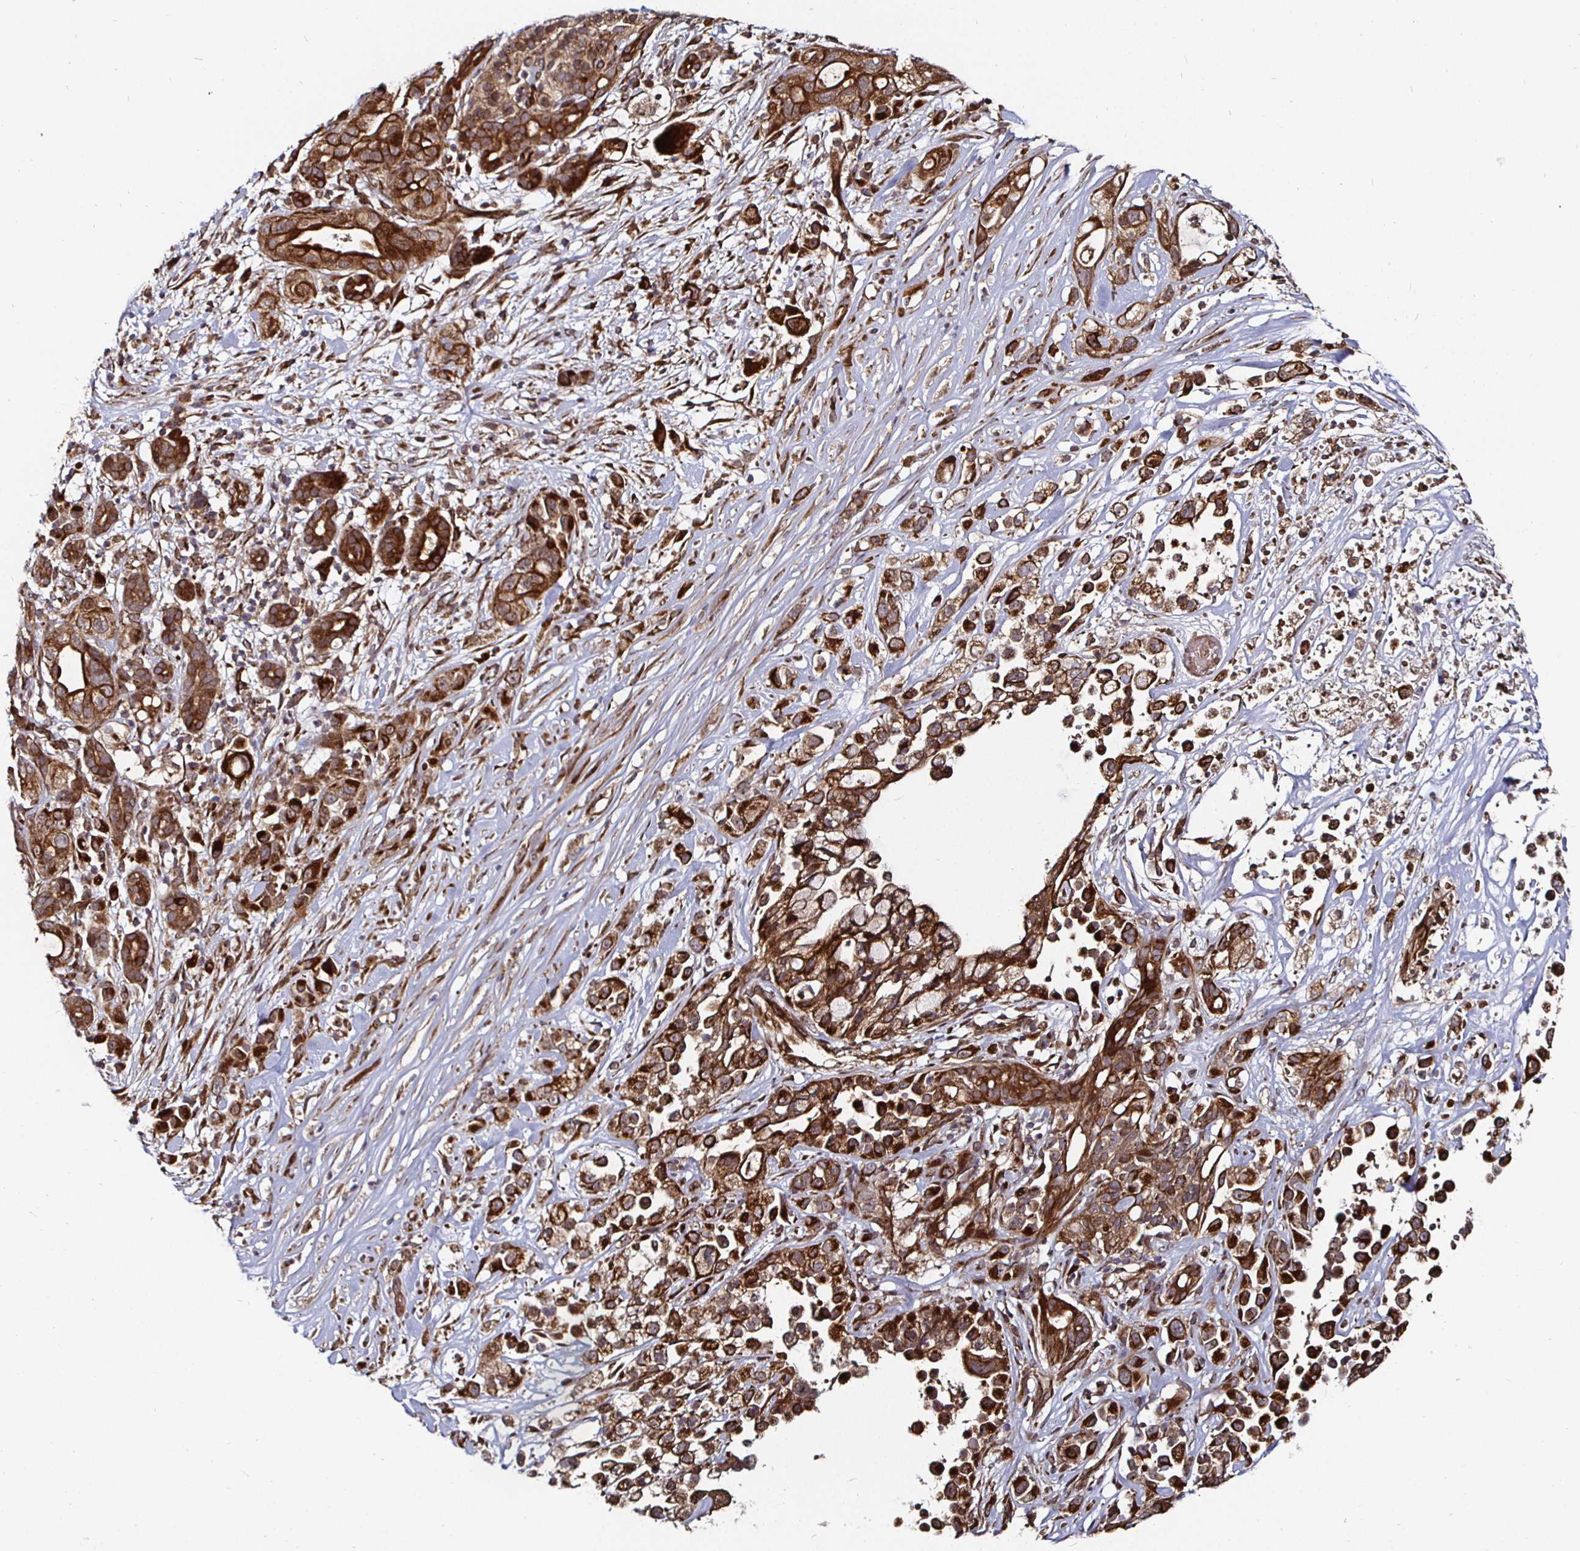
{"staining": {"intensity": "strong", "quantity": ">75%", "location": "cytoplasmic/membranous"}, "tissue": "pancreatic cancer", "cell_type": "Tumor cells", "image_type": "cancer", "snomed": [{"axis": "morphology", "description": "Adenocarcinoma, NOS"}, {"axis": "topography", "description": "Pancreas"}], "caption": "Brown immunohistochemical staining in human pancreatic cancer exhibits strong cytoplasmic/membranous staining in approximately >75% of tumor cells.", "gene": "TBKBP1", "patient": {"sex": "male", "age": 44}}